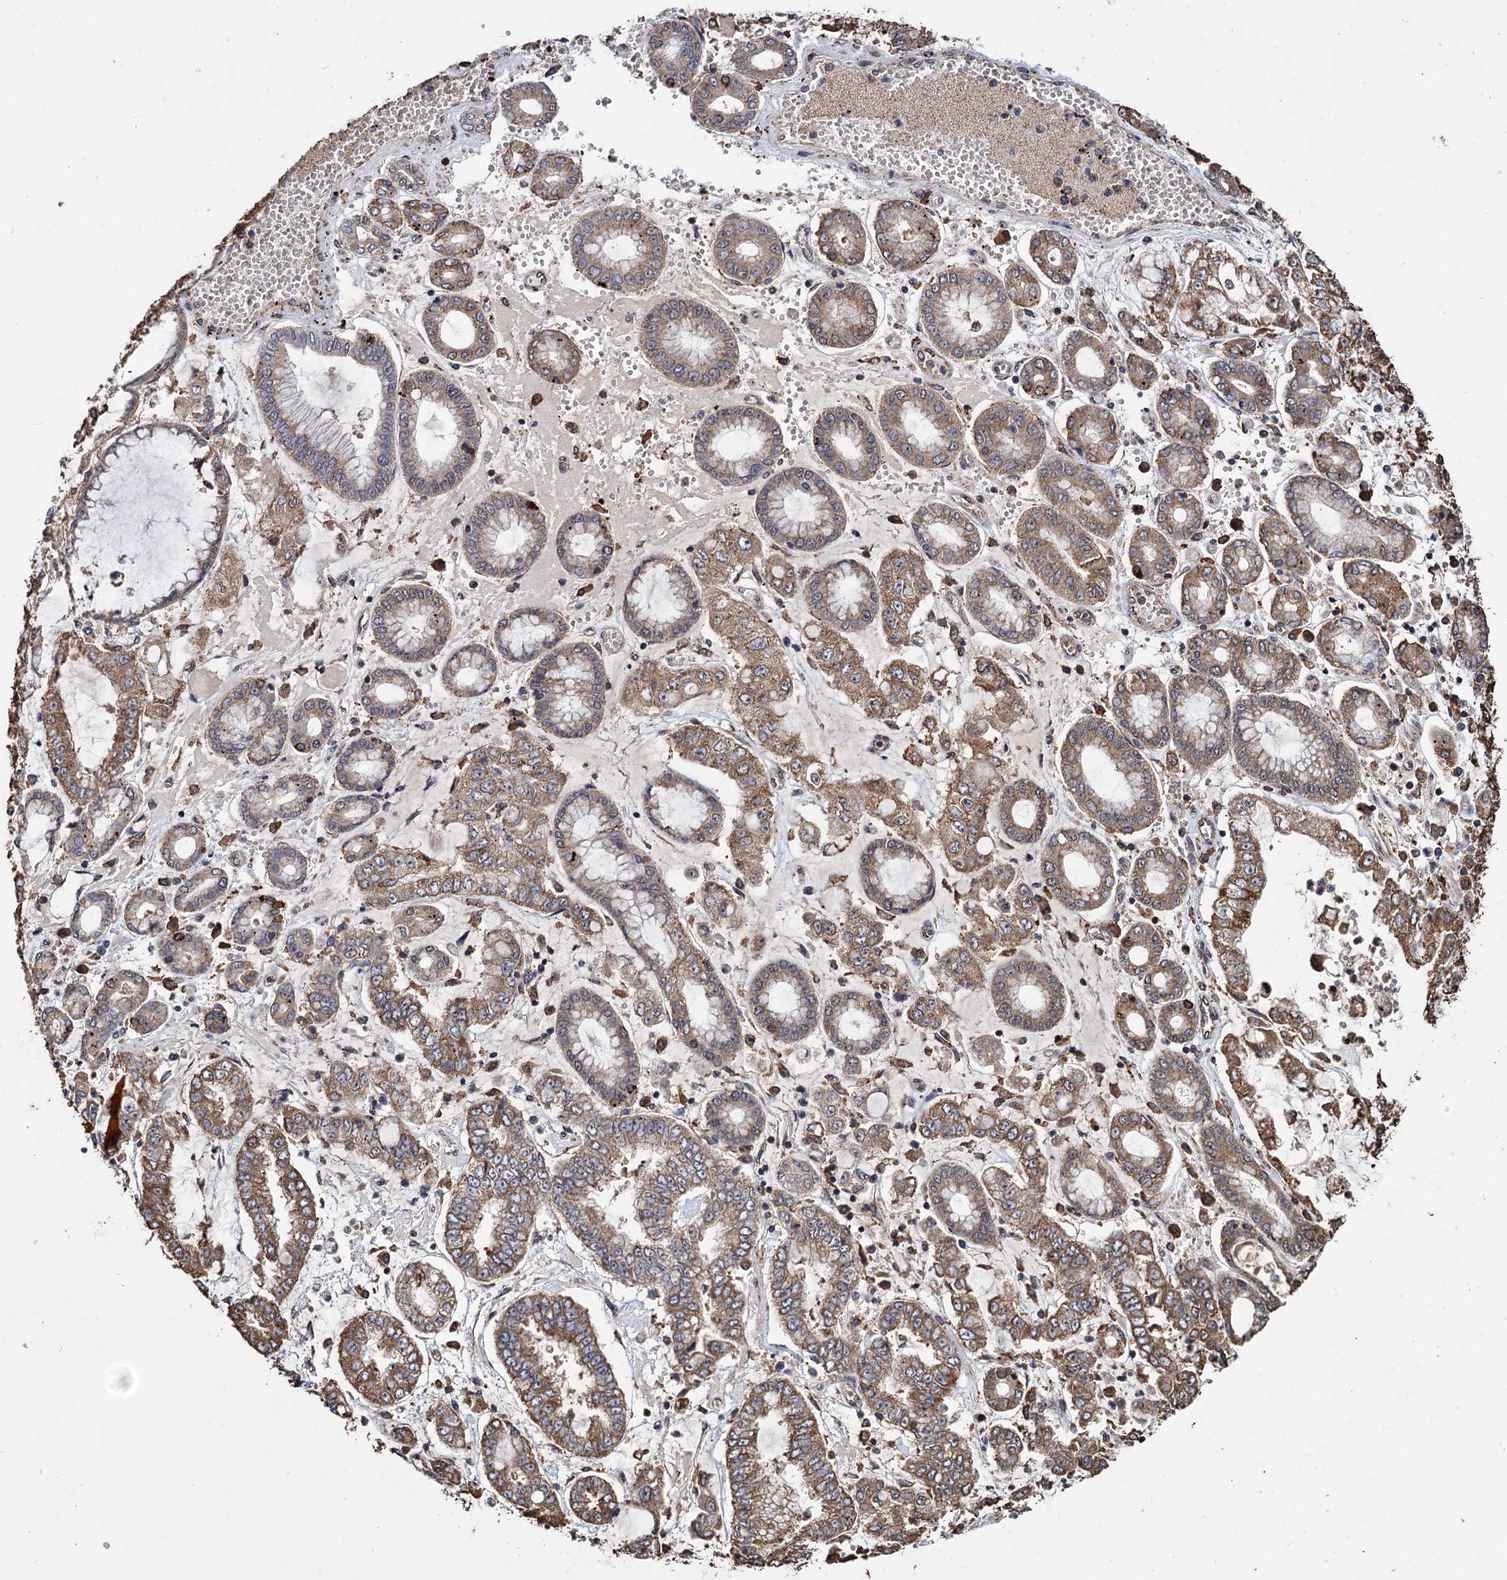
{"staining": {"intensity": "moderate", "quantity": ">75%", "location": "cytoplasmic/membranous"}, "tissue": "stomach cancer", "cell_type": "Tumor cells", "image_type": "cancer", "snomed": [{"axis": "morphology", "description": "Adenocarcinoma, NOS"}, {"axis": "topography", "description": "Stomach"}], "caption": "Moderate cytoplasmic/membranous protein expression is appreciated in about >75% of tumor cells in stomach cancer (adenocarcinoma).", "gene": "TBC1D12", "patient": {"sex": "male", "age": 76}}